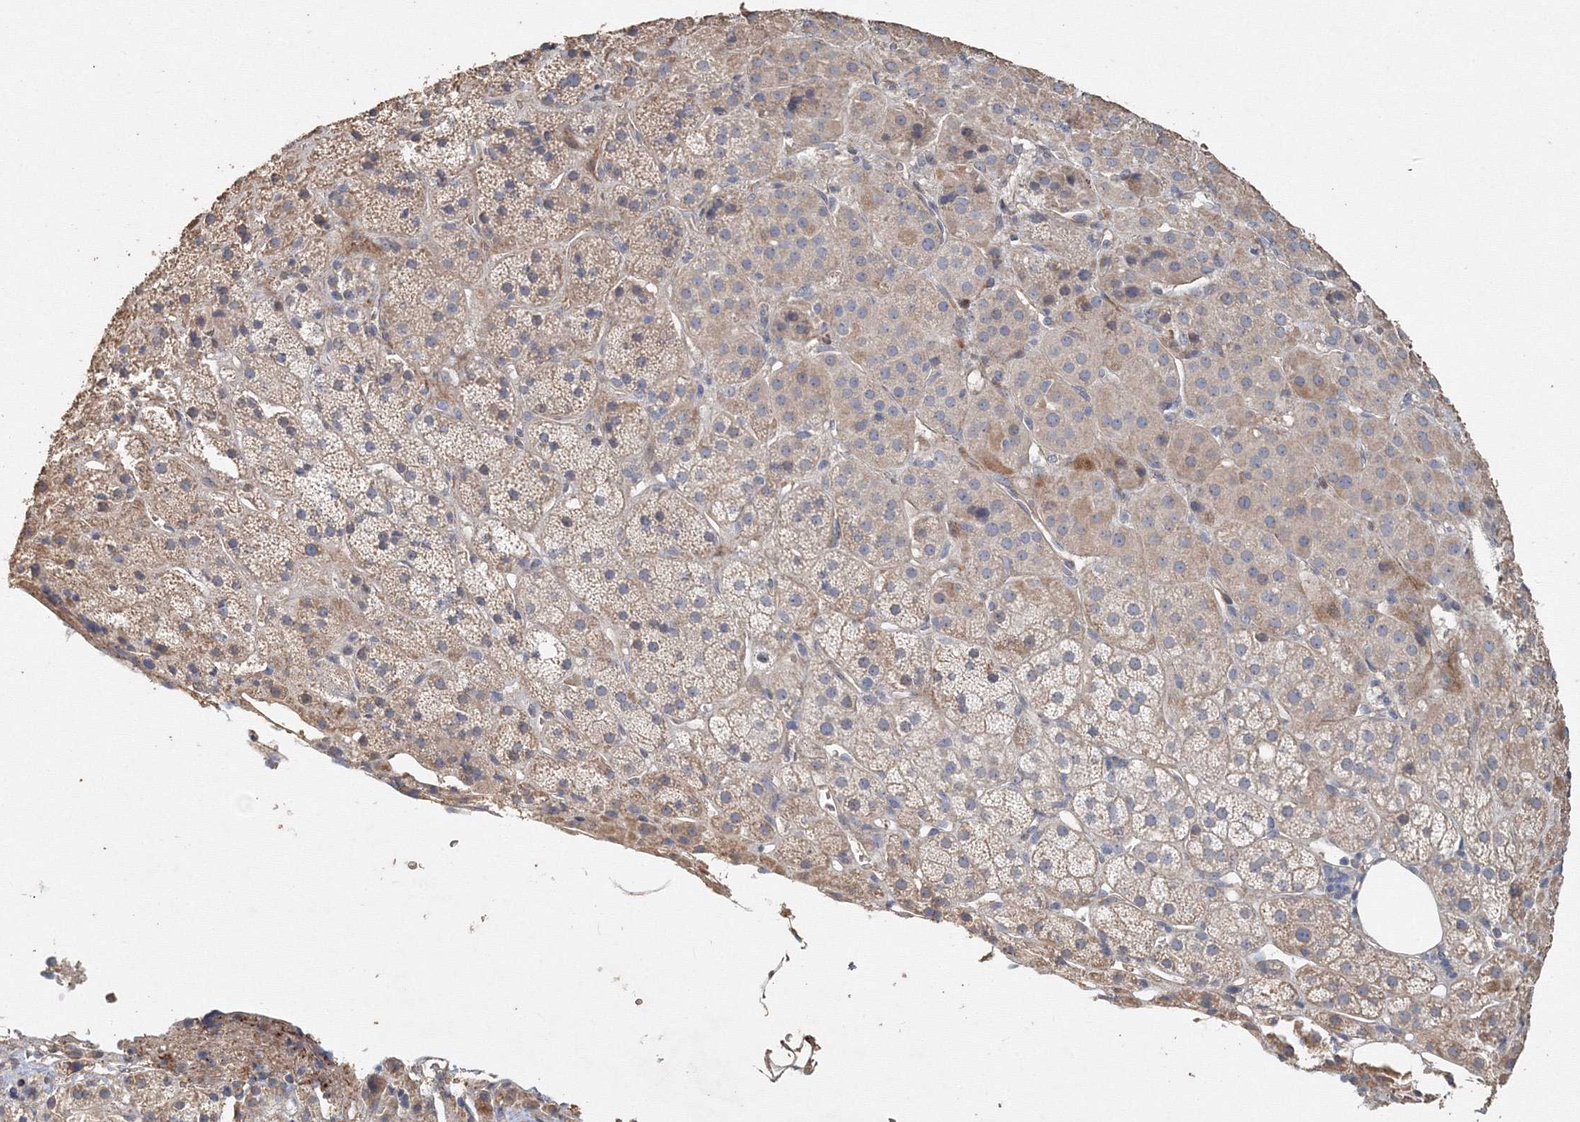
{"staining": {"intensity": "weak", "quantity": "<25%", "location": "cytoplasmic/membranous"}, "tissue": "adrenal gland", "cell_type": "Glandular cells", "image_type": "normal", "snomed": [{"axis": "morphology", "description": "Normal tissue, NOS"}, {"axis": "topography", "description": "Adrenal gland"}], "caption": "IHC image of unremarkable adrenal gland: human adrenal gland stained with DAB (3,3'-diaminobenzidine) reveals no significant protein positivity in glandular cells. (DAB IHC with hematoxylin counter stain).", "gene": "NALF2", "patient": {"sex": "female", "age": 57}}